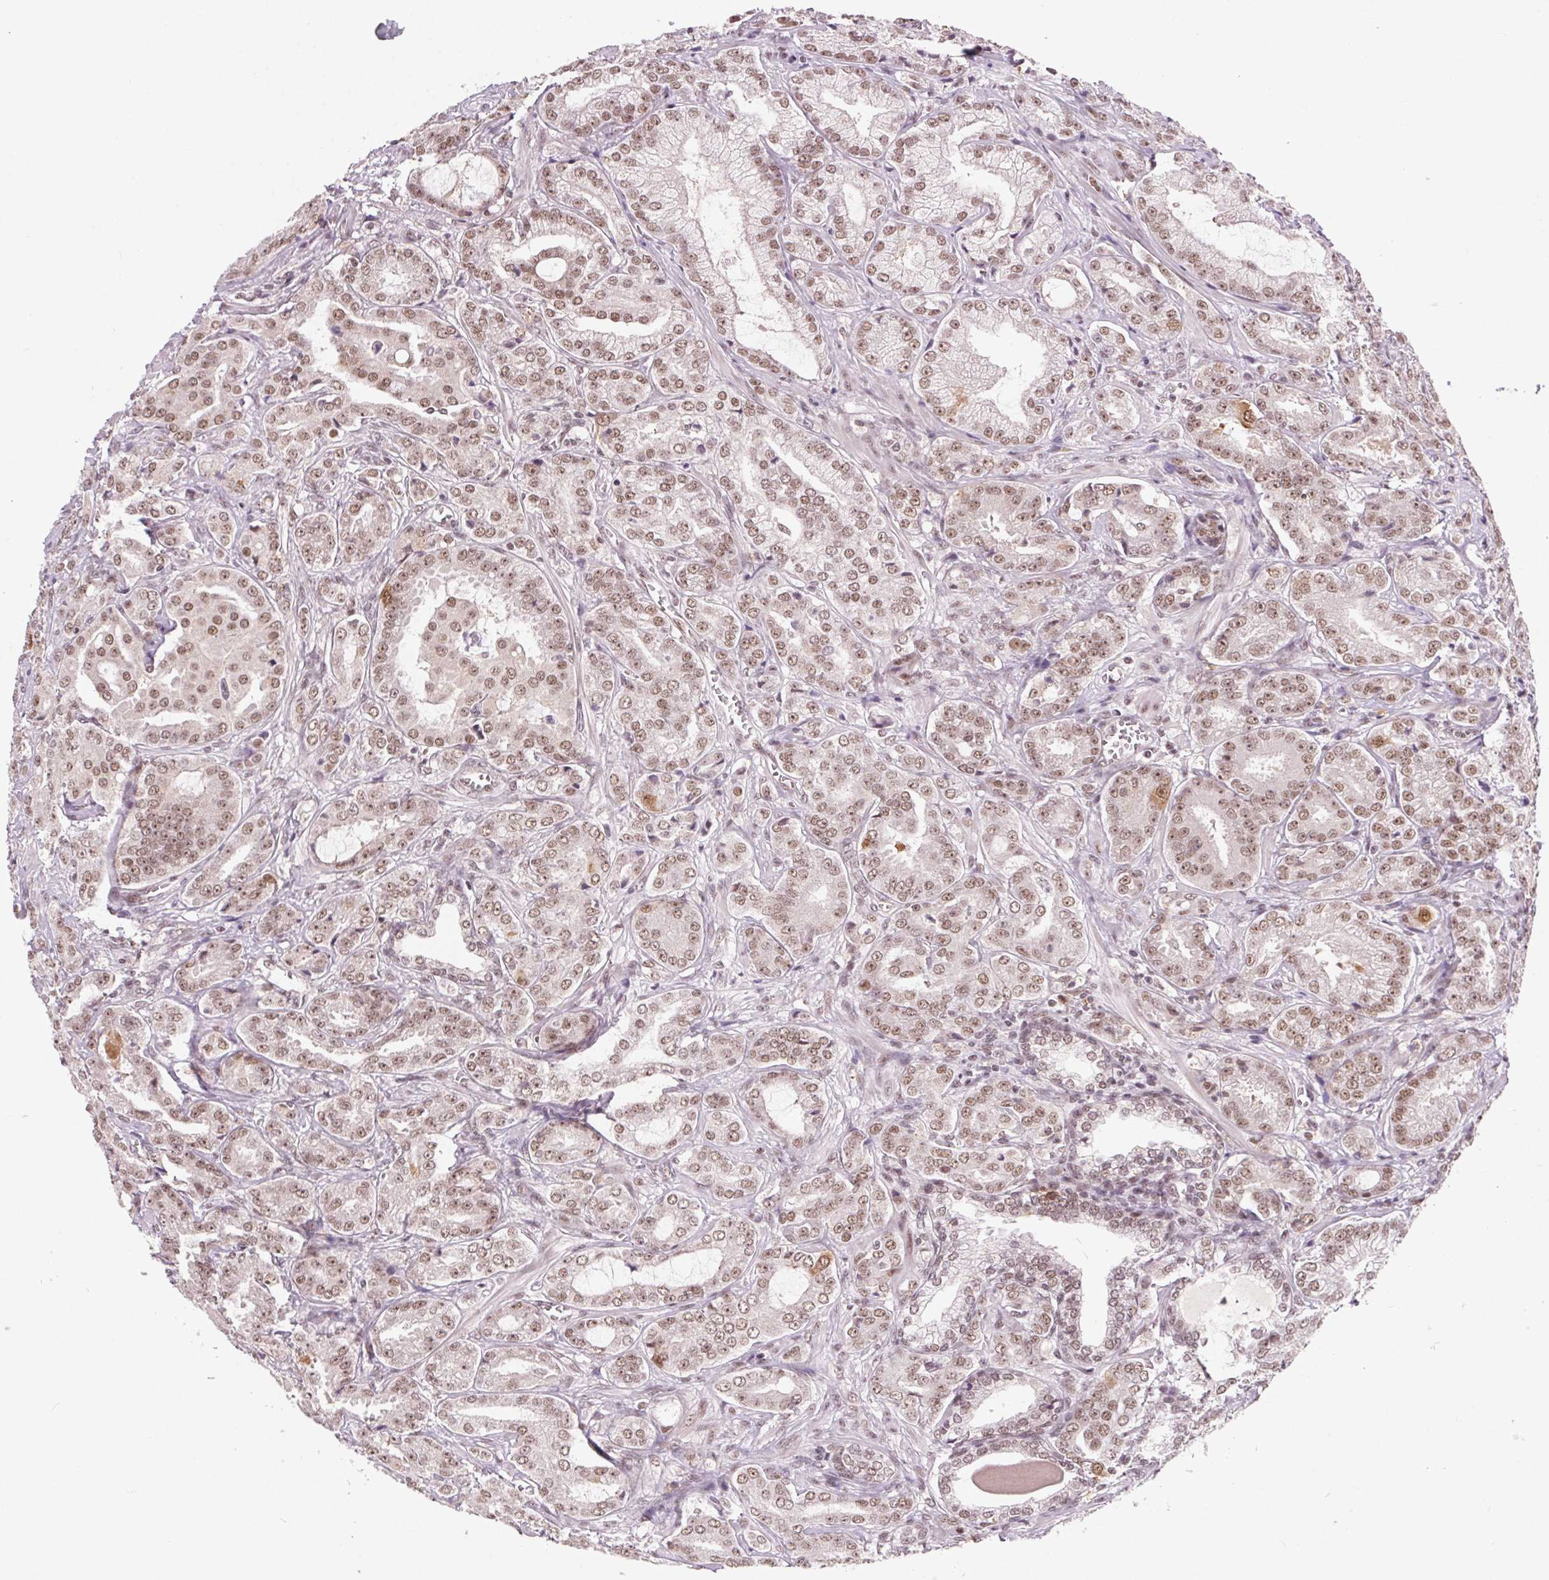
{"staining": {"intensity": "moderate", "quantity": ">75%", "location": "nuclear"}, "tissue": "prostate cancer", "cell_type": "Tumor cells", "image_type": "cancer", "snomed": [{"axis": "morphology", "description": "Adenocarcinoma, High grade"}, {"axis": "topography", "description": "Prostate"}], "caption": "Human prostate cancer (high-grade adenocarcinoma) stained with a brown dye exhibits moderate nuclear positive staining in approximately >75% of tumor cells.", "gene": "CD2BP2", "patient": {"sex": "male", "age": 64}}